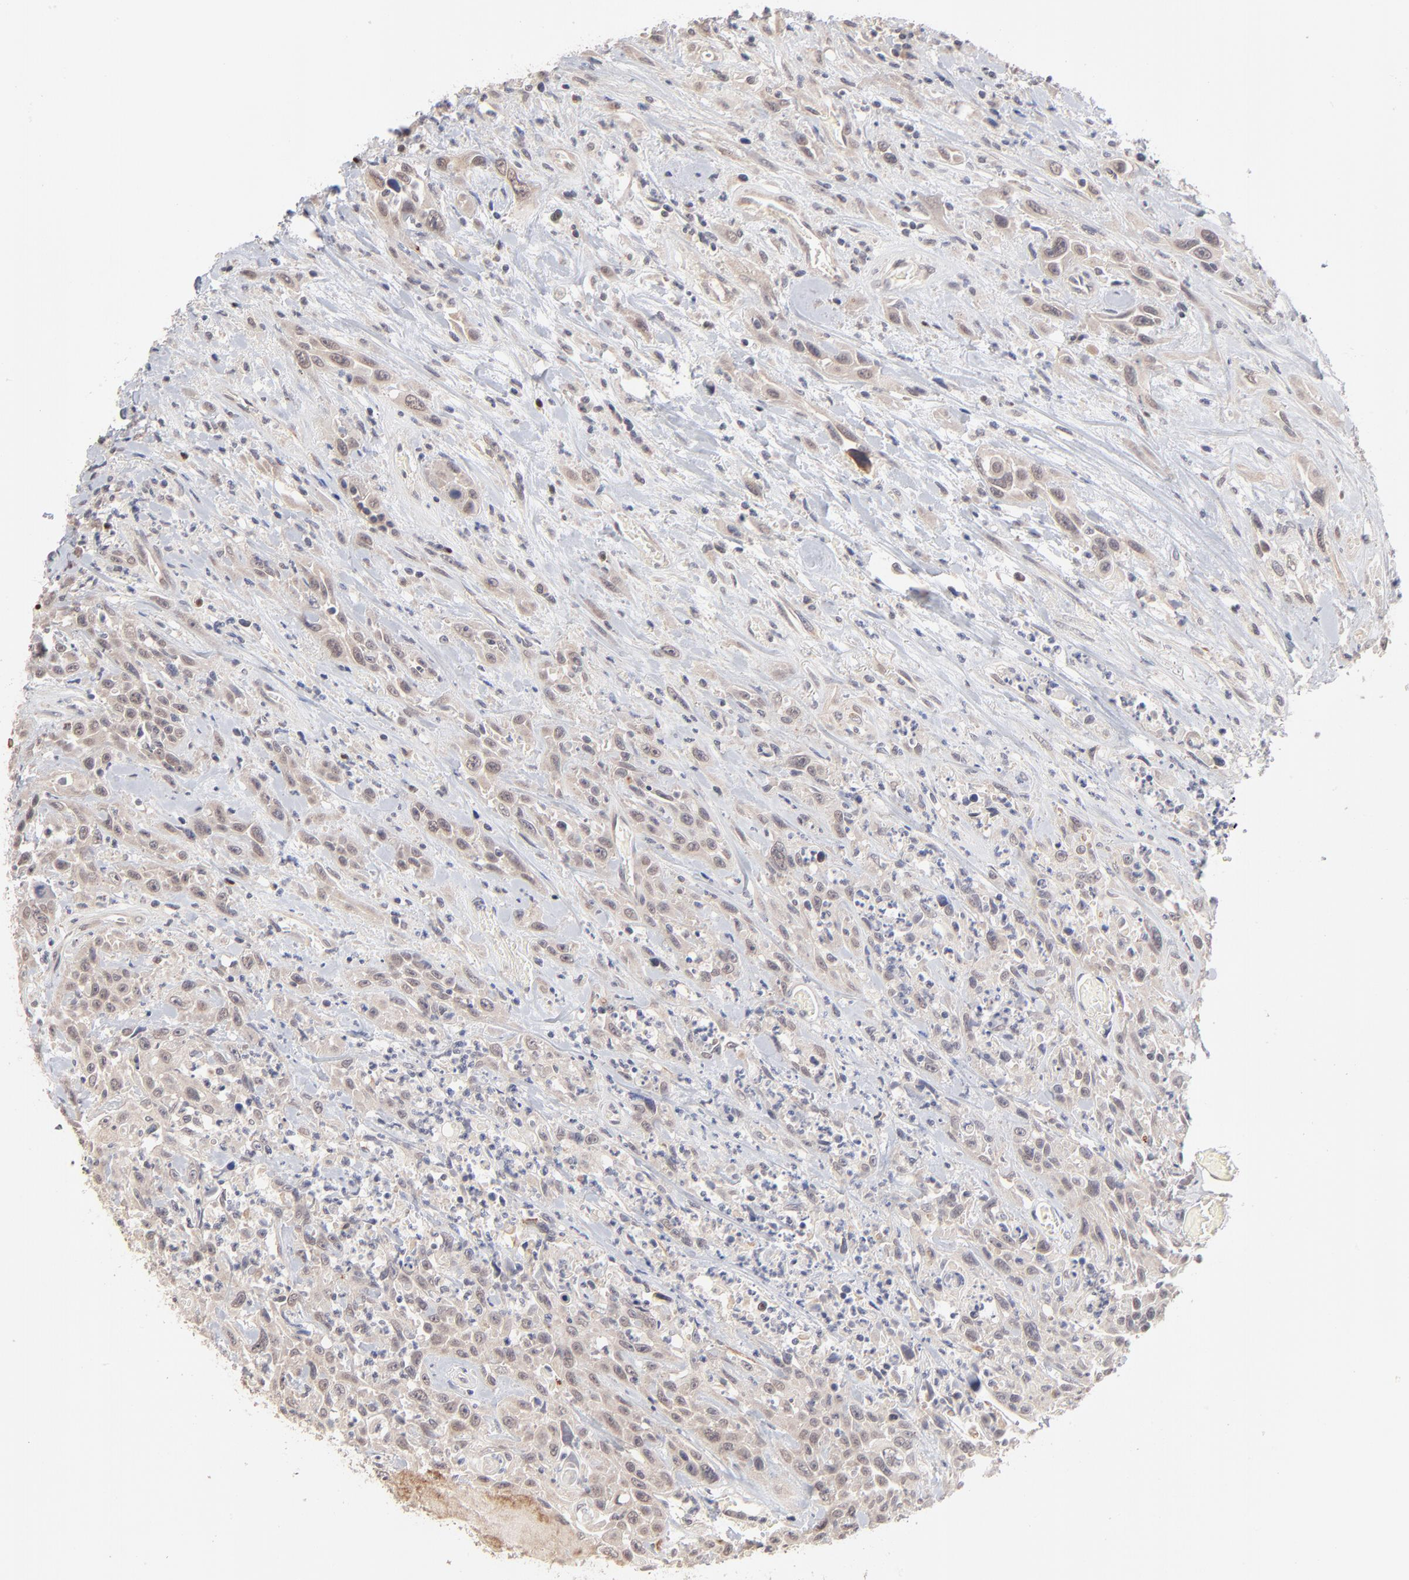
{"staining": {"intensity": "negative", "quantity": "none", "location": "none"}, "tissue": "urothelial cancer", "cell_type": "Tumor cells", "image_type": "cancer", "snomed": [{"axis": "morphology", "description": "Urothelial carcinoma, High grade"}, {"axis": "topography", "description": "Urinary bladder"}], "caption": "Histopathology image shows no significant protein expression in tumor cells of urothelial cancer. (Stains: DAB immunohistochemistry (IHC) with hematoxylin counter stain, Microscopy: brightfield microscopy at high magnification).", "gene": "MSL2", "patient": {"sex": "female", "age": 84}}